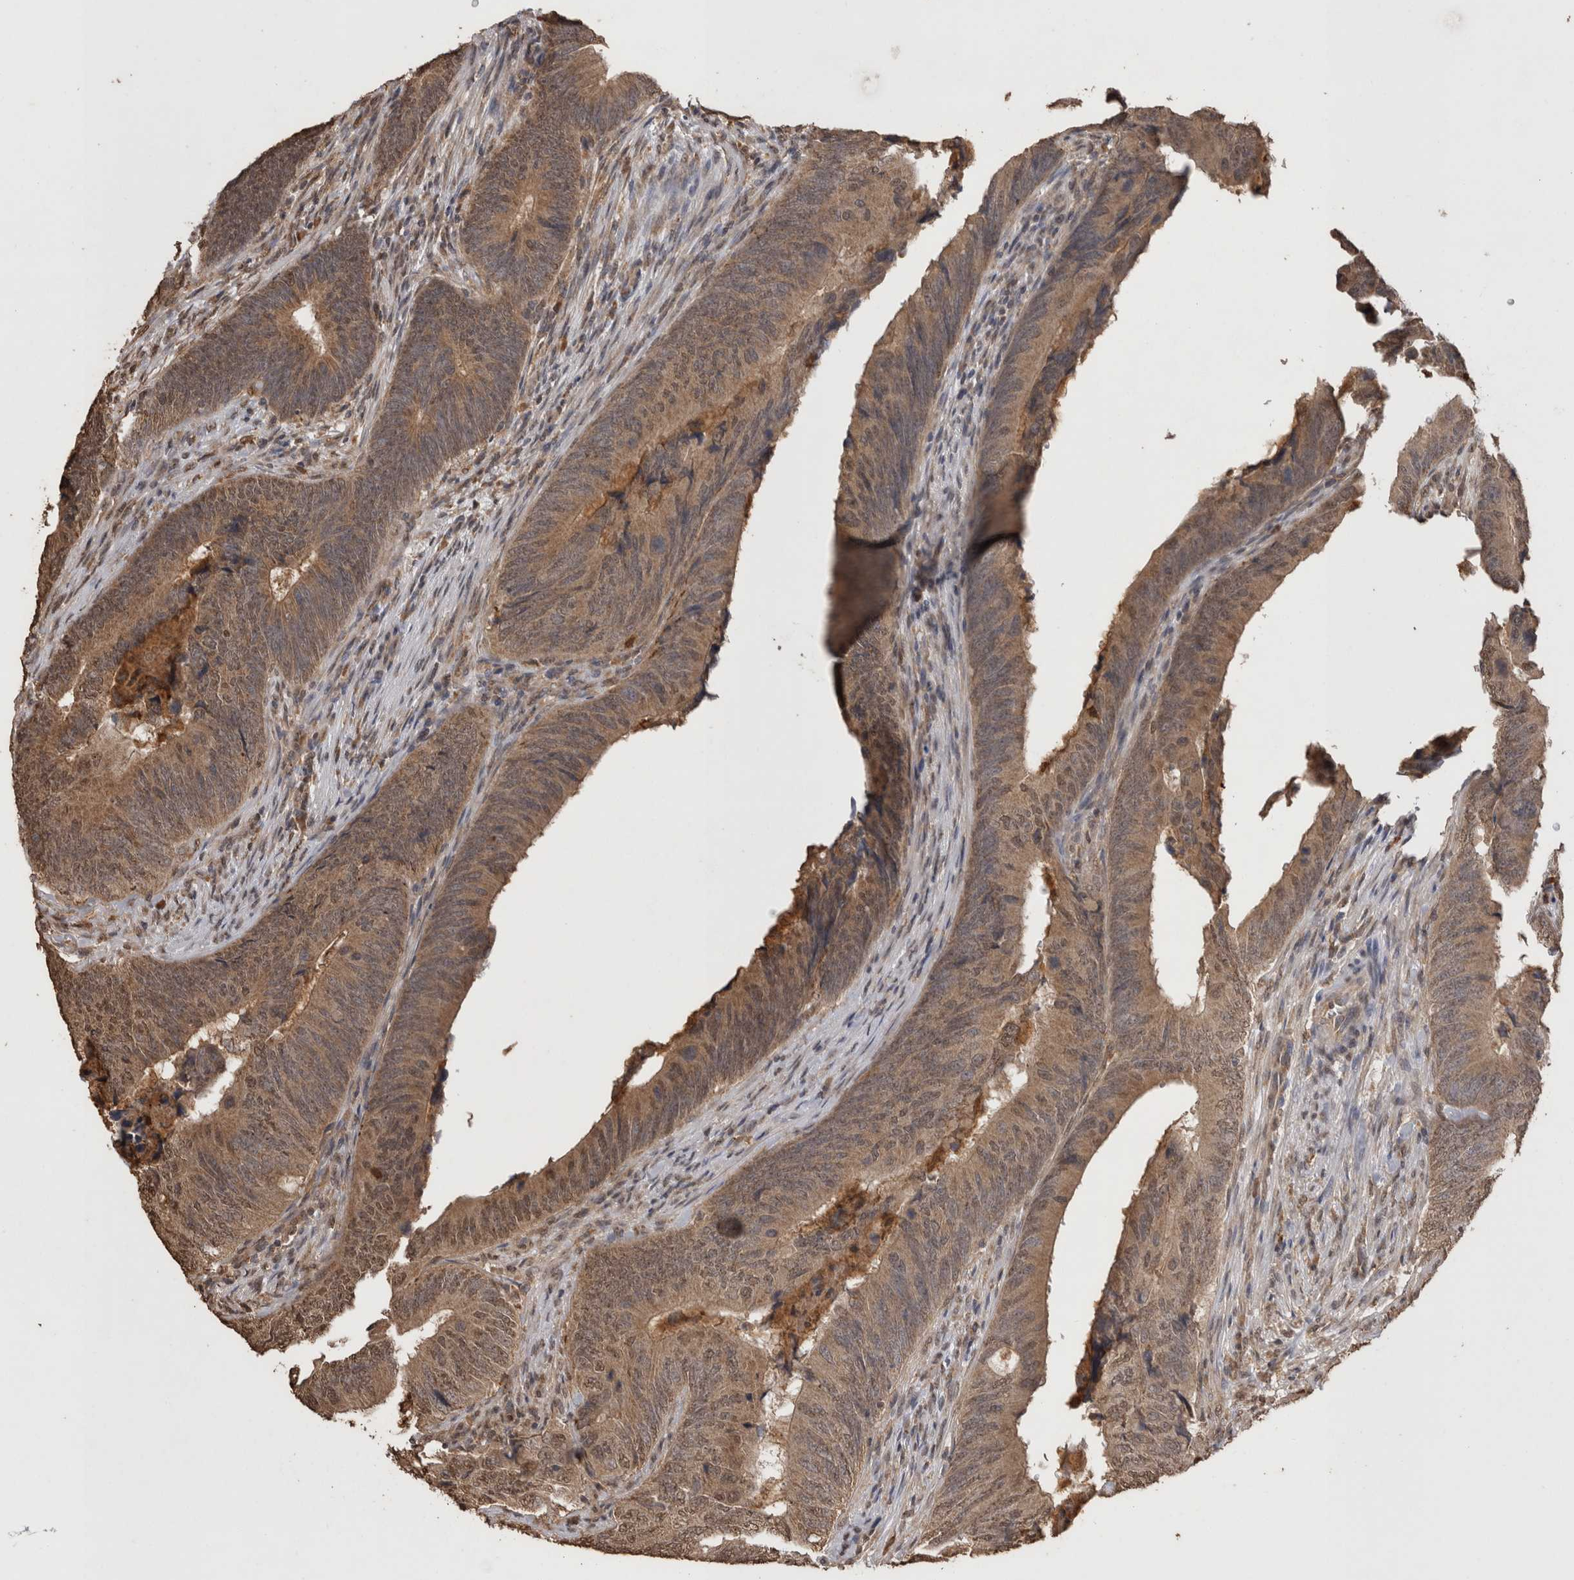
{"staining": {"intensity": "moderate", "quantity": ">75%", "location": "cytoplasmic/membranous"}, "tissue": "colorectal cancer", "cell_type": "Tumor cells", "image_type": "cancer", "snomed": [{"axis": "morphology", "description": "Normal tissue, NOS"}, {"axis": "morphology", "description": "Adenocarcinoma, NOS"}, {"axis": "topography", "description": "Colon"}], "caption": "Immunohistochemistry (IHC) of human colorectal cancer shows medium levels of moderate cytoplasmic/membranous positivity in approximately >75% of tumor cells. (IHC, brightfield microscopy, high magnification).", "gene": "GRK5", "patient": {"sex": "male", "age": 56}}